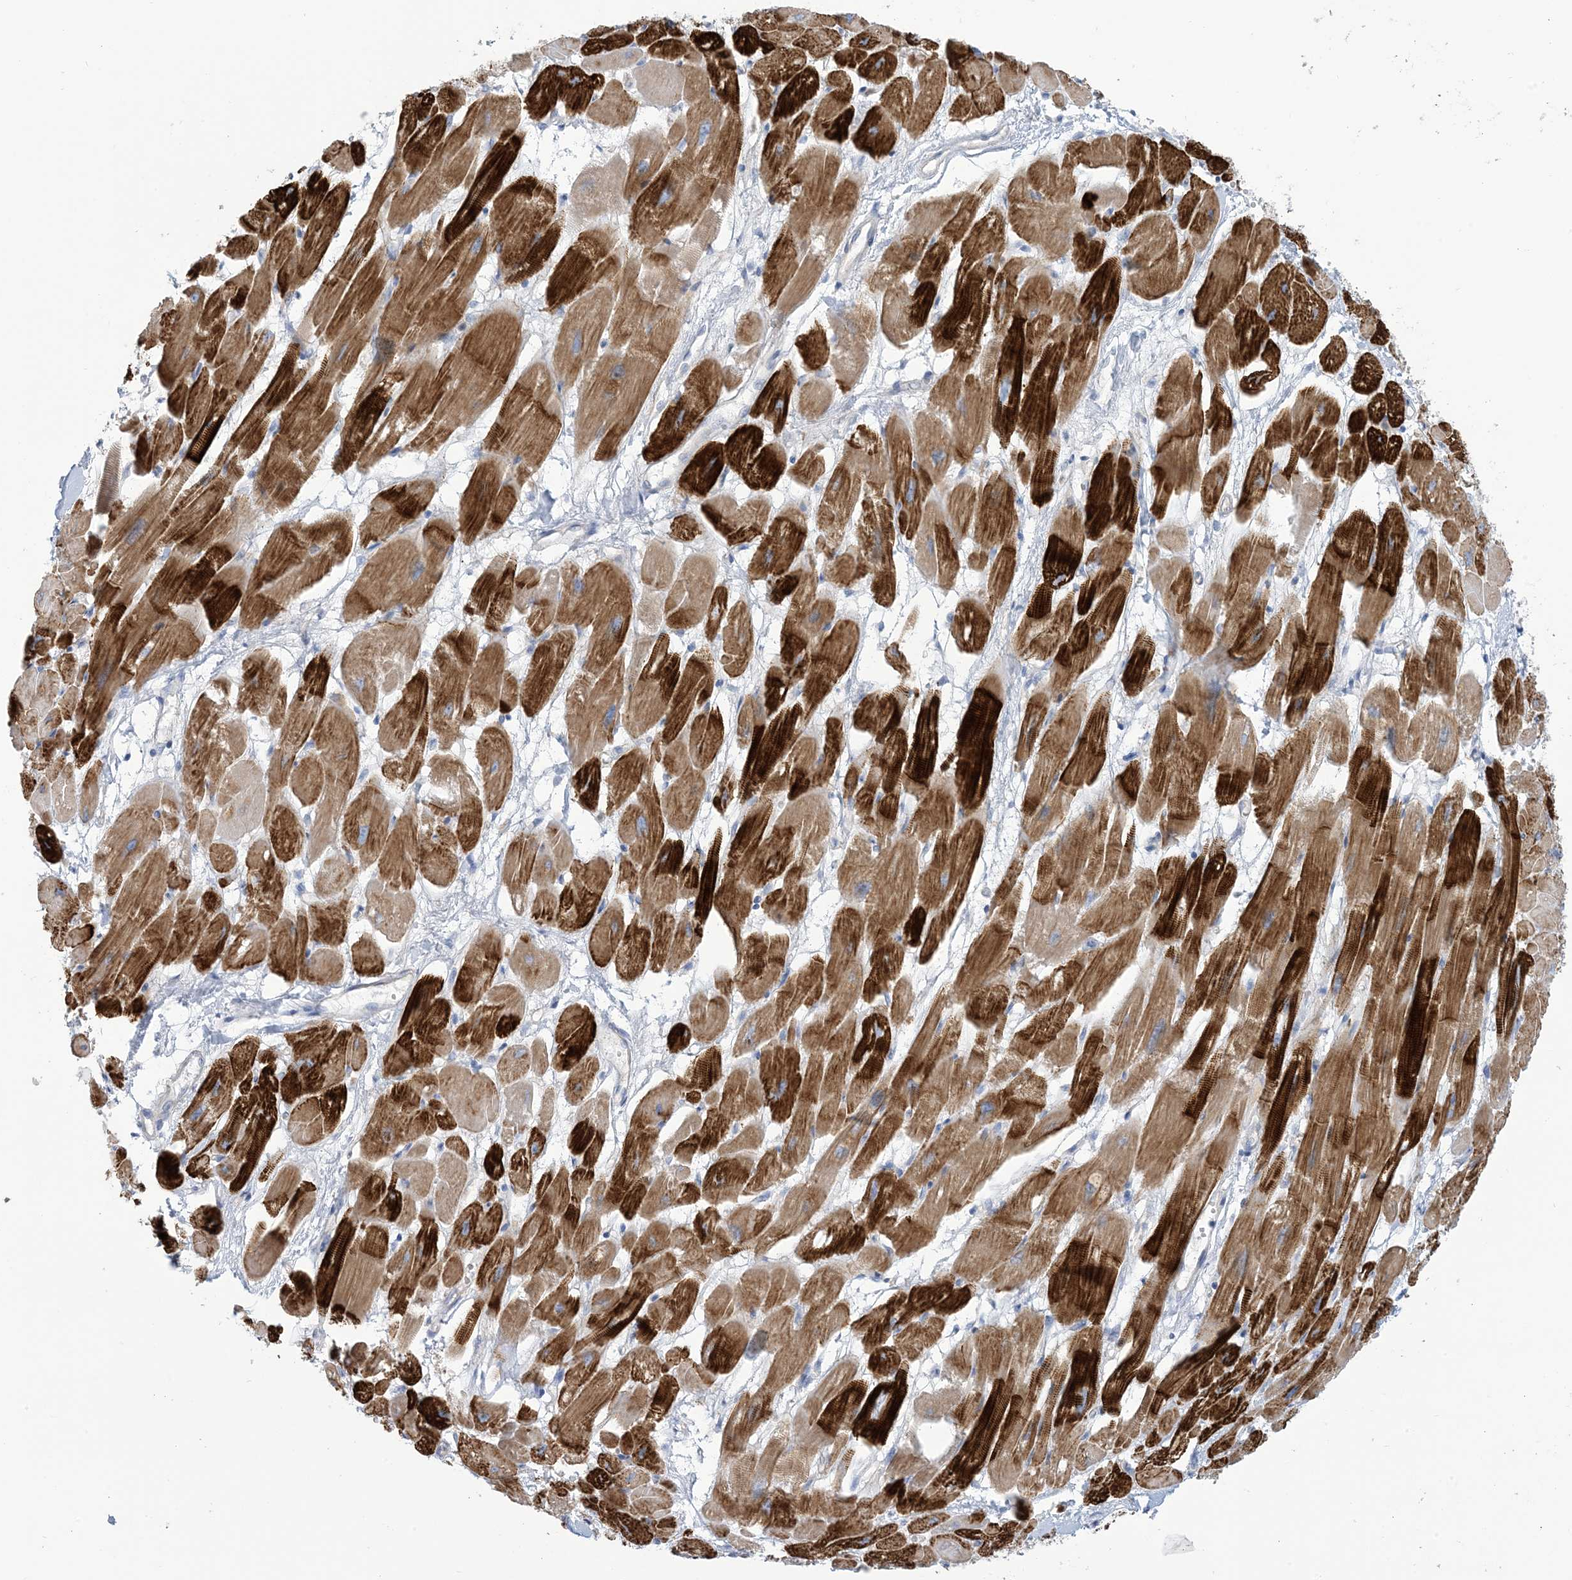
{"staining": {"intensity": "strong", "quantity": ">75%", "location": "cytoplasmic/membranous"}, "tissue": "heart muscle", "cell_type": "Cardiomyocytes", "image_type": "normal", "snomed": [{"axis": "morphology", "description": "Normal tissue, NOS"}, {"axis": "topography", "description": "Heart"}], "caption": "Brown immunohistochemical staining in normal heart muscle displays strong cytoplasmic/membranous expression in approximately >75% of cardiomyocytes.", "gene": "MTHFD2L", "patient": {"sex": "female", "age": 54}}